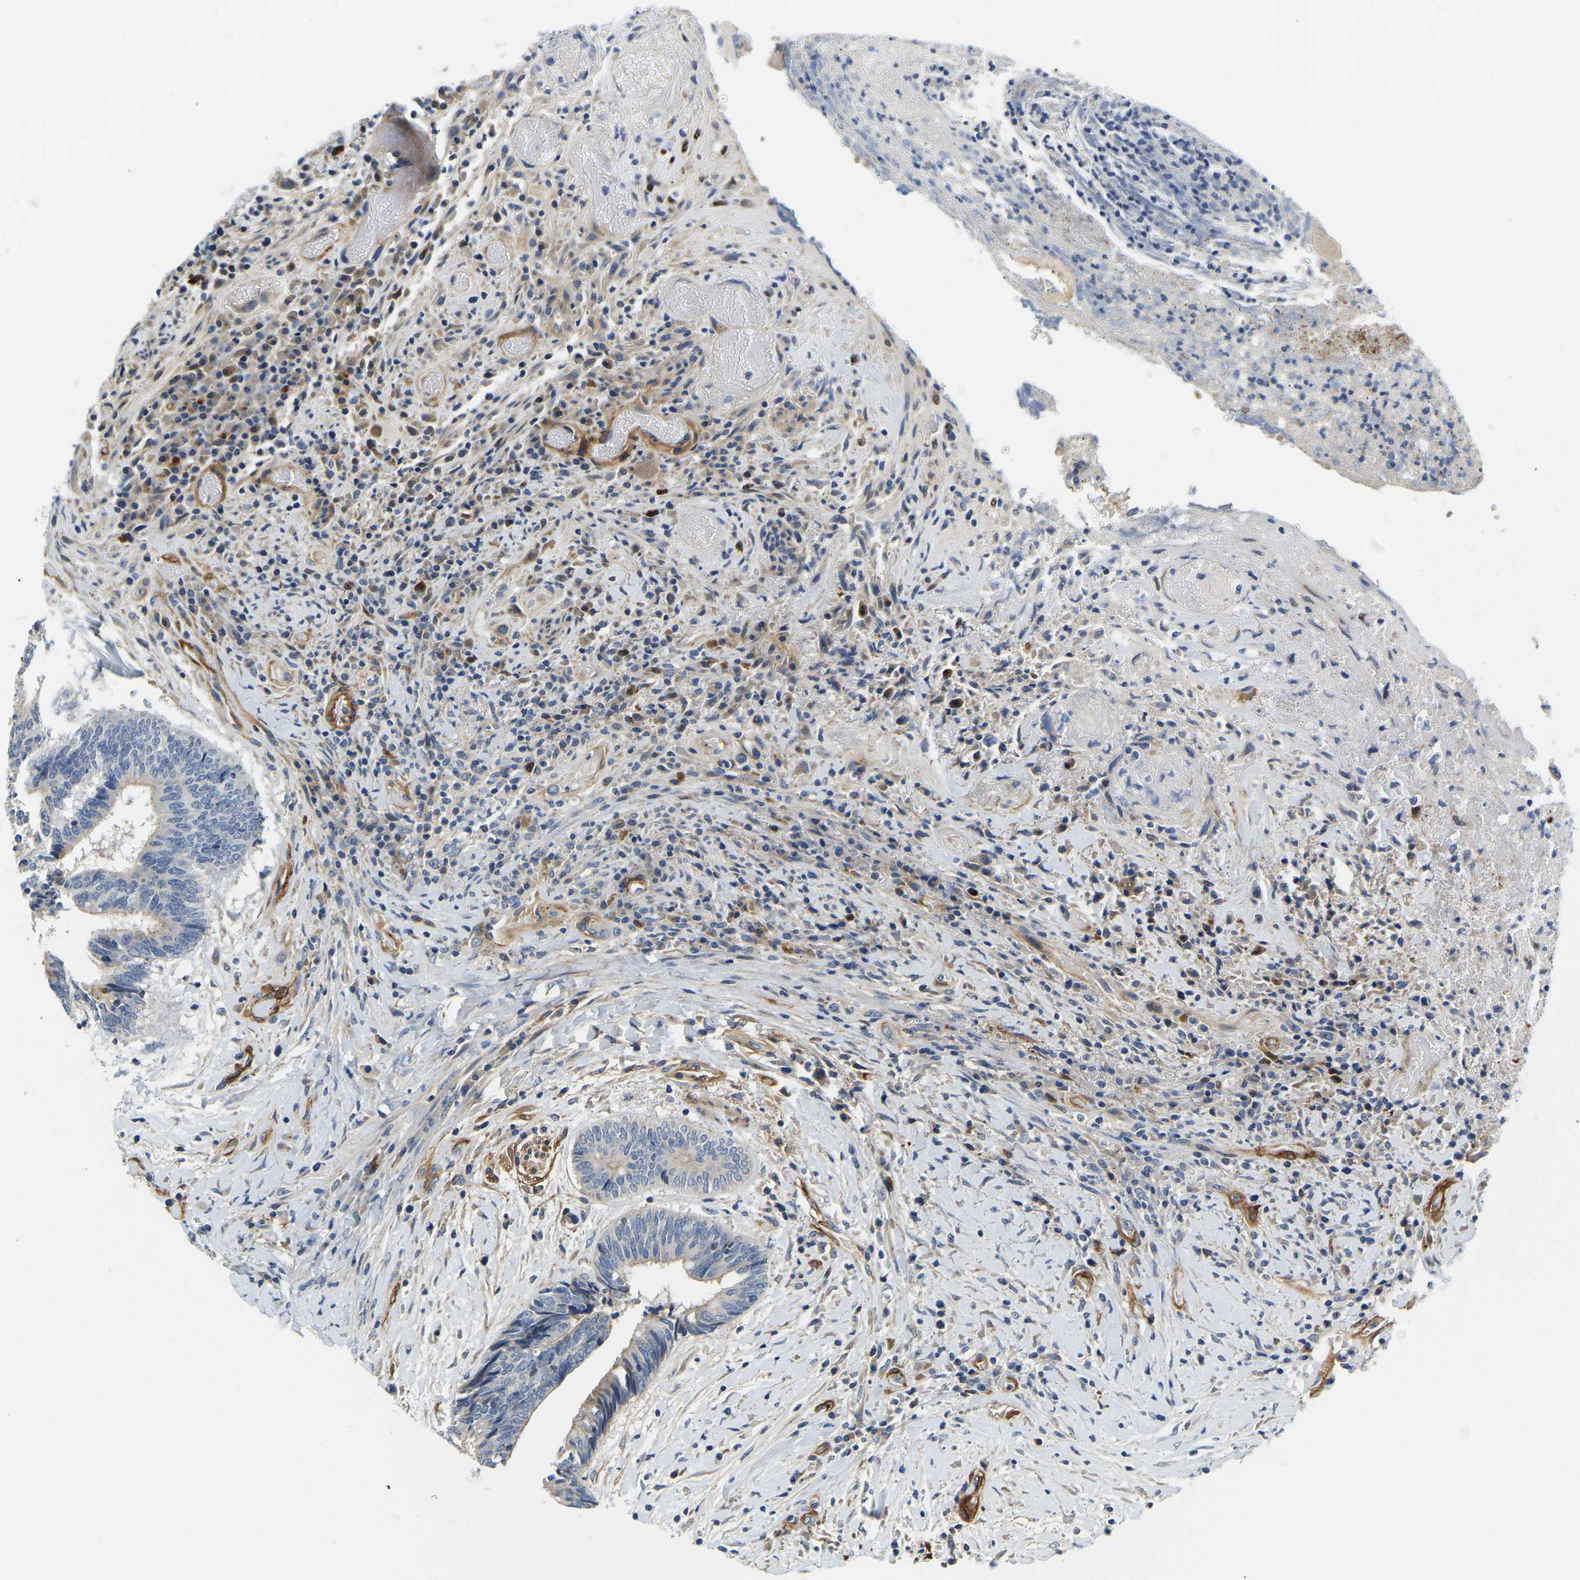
{"staining": {"intensity": "negative", "quantity": "none", "location": "none"}, "tissue": "colorectal cancer", "cell_type": "Tumor cells", "image_type": "cancer", "snomed": [{"axis": "morphology", "description": "Adenocarcinoma, NOS"}, {"axis": "topography", "description": "Rectum"}], "caption": "This is an immunohistochemistry micrograph of human colorectal adenocarcinoma. There is no staining in tumor cells.", "gene": "LIAS", "patient": {"sex": "male", "age": 63}}